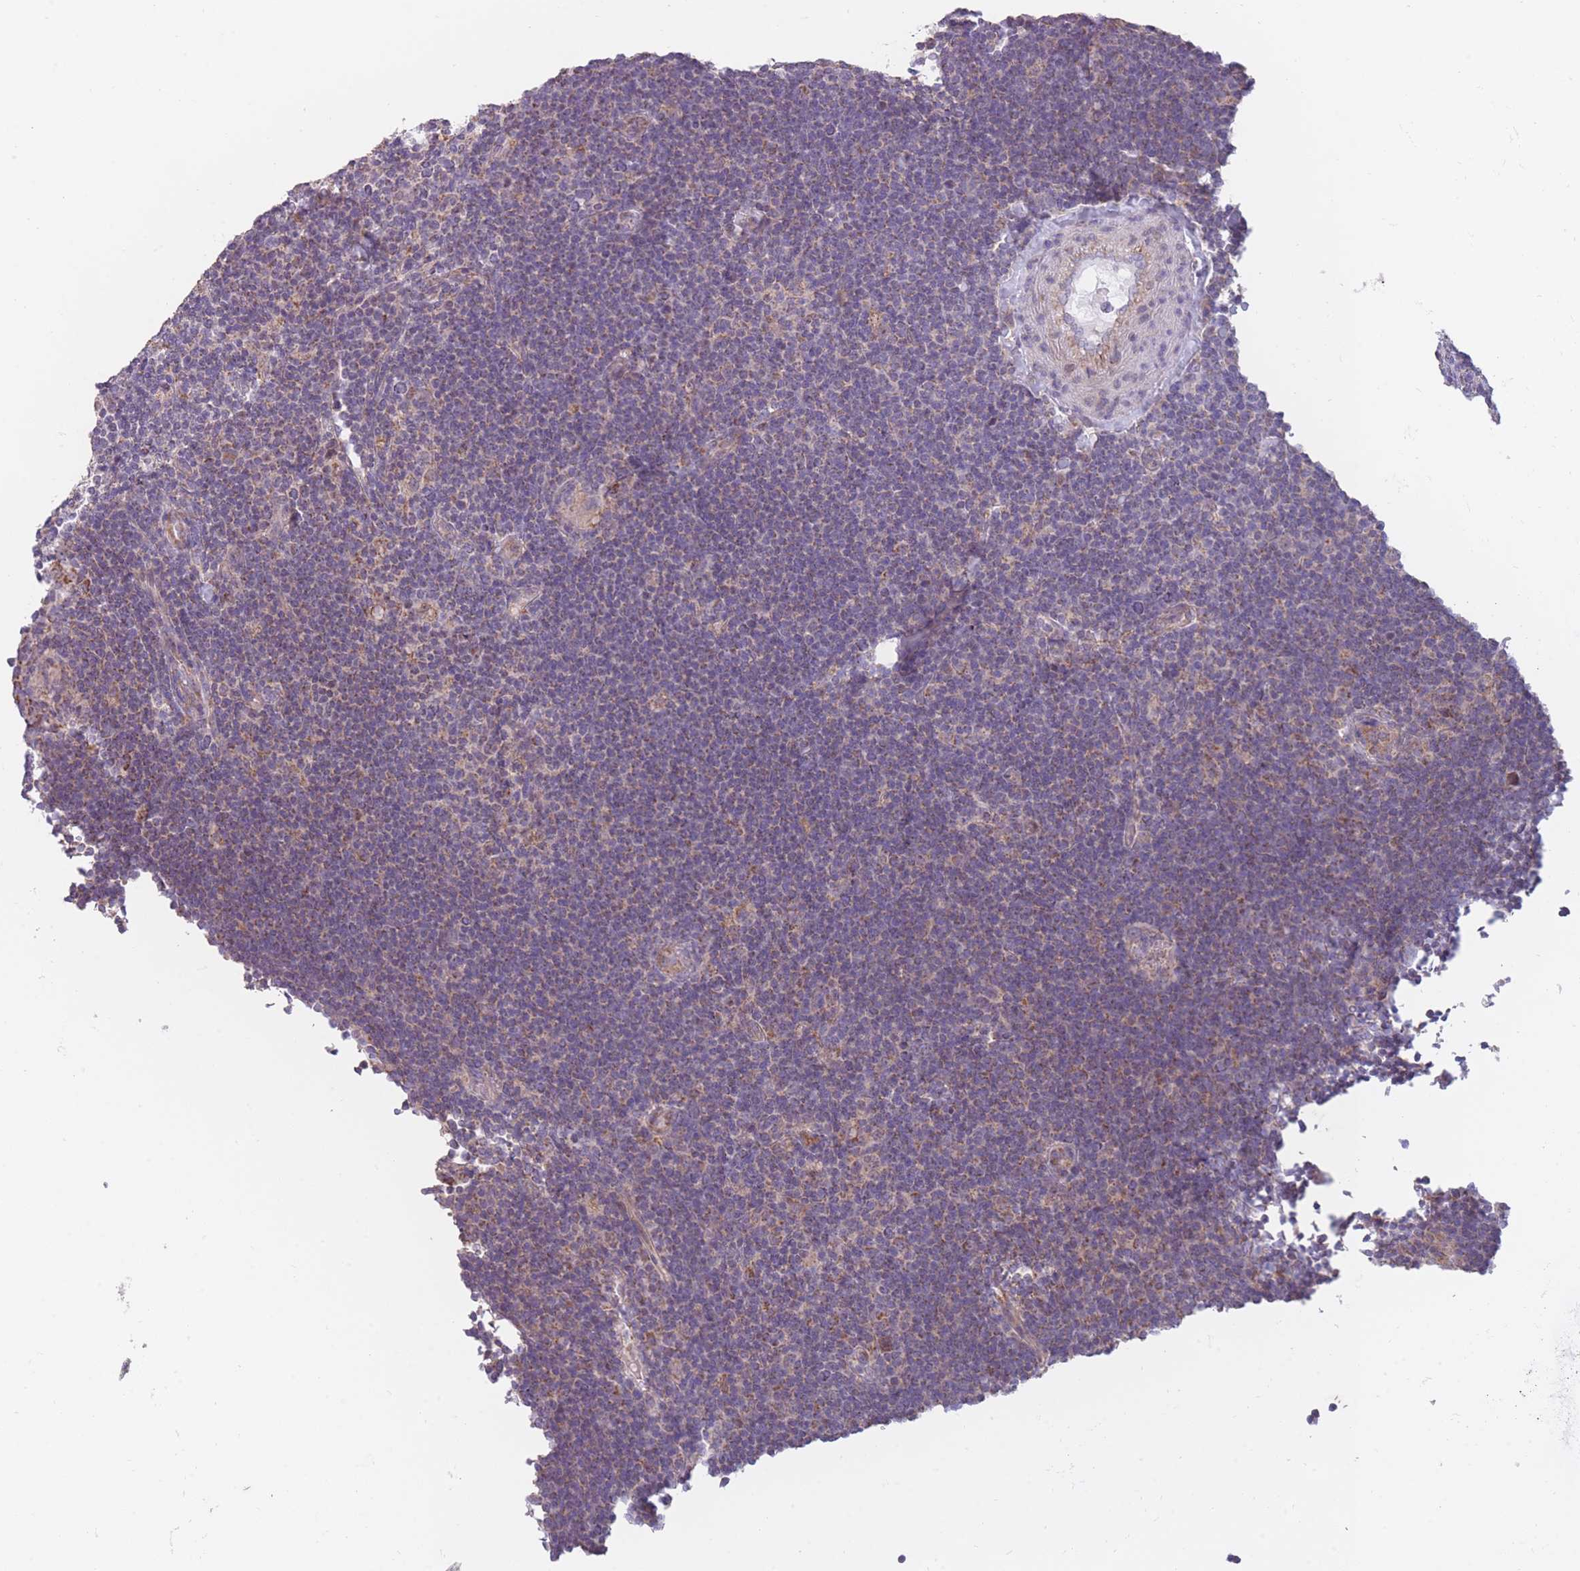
{"staining": {"intensity": "weak", "quantity": "<25%", "location": "cytoplasmic/membranous"}, "tissue": "lymphoma", "cell_type": "Tumor cells", "image_type": "cancer", "snomed": [{"axis": "morphology", "description": "Hodgkin's disease, NOS"}, {"axis": "topography", "description": "Lymph node"}], "caption": "Lymphoma stained for a protein using IHC demonstrates no expression tumor cells.", "gene": "MRPS18C", "patient": {"sex": "female", "age": 57}}